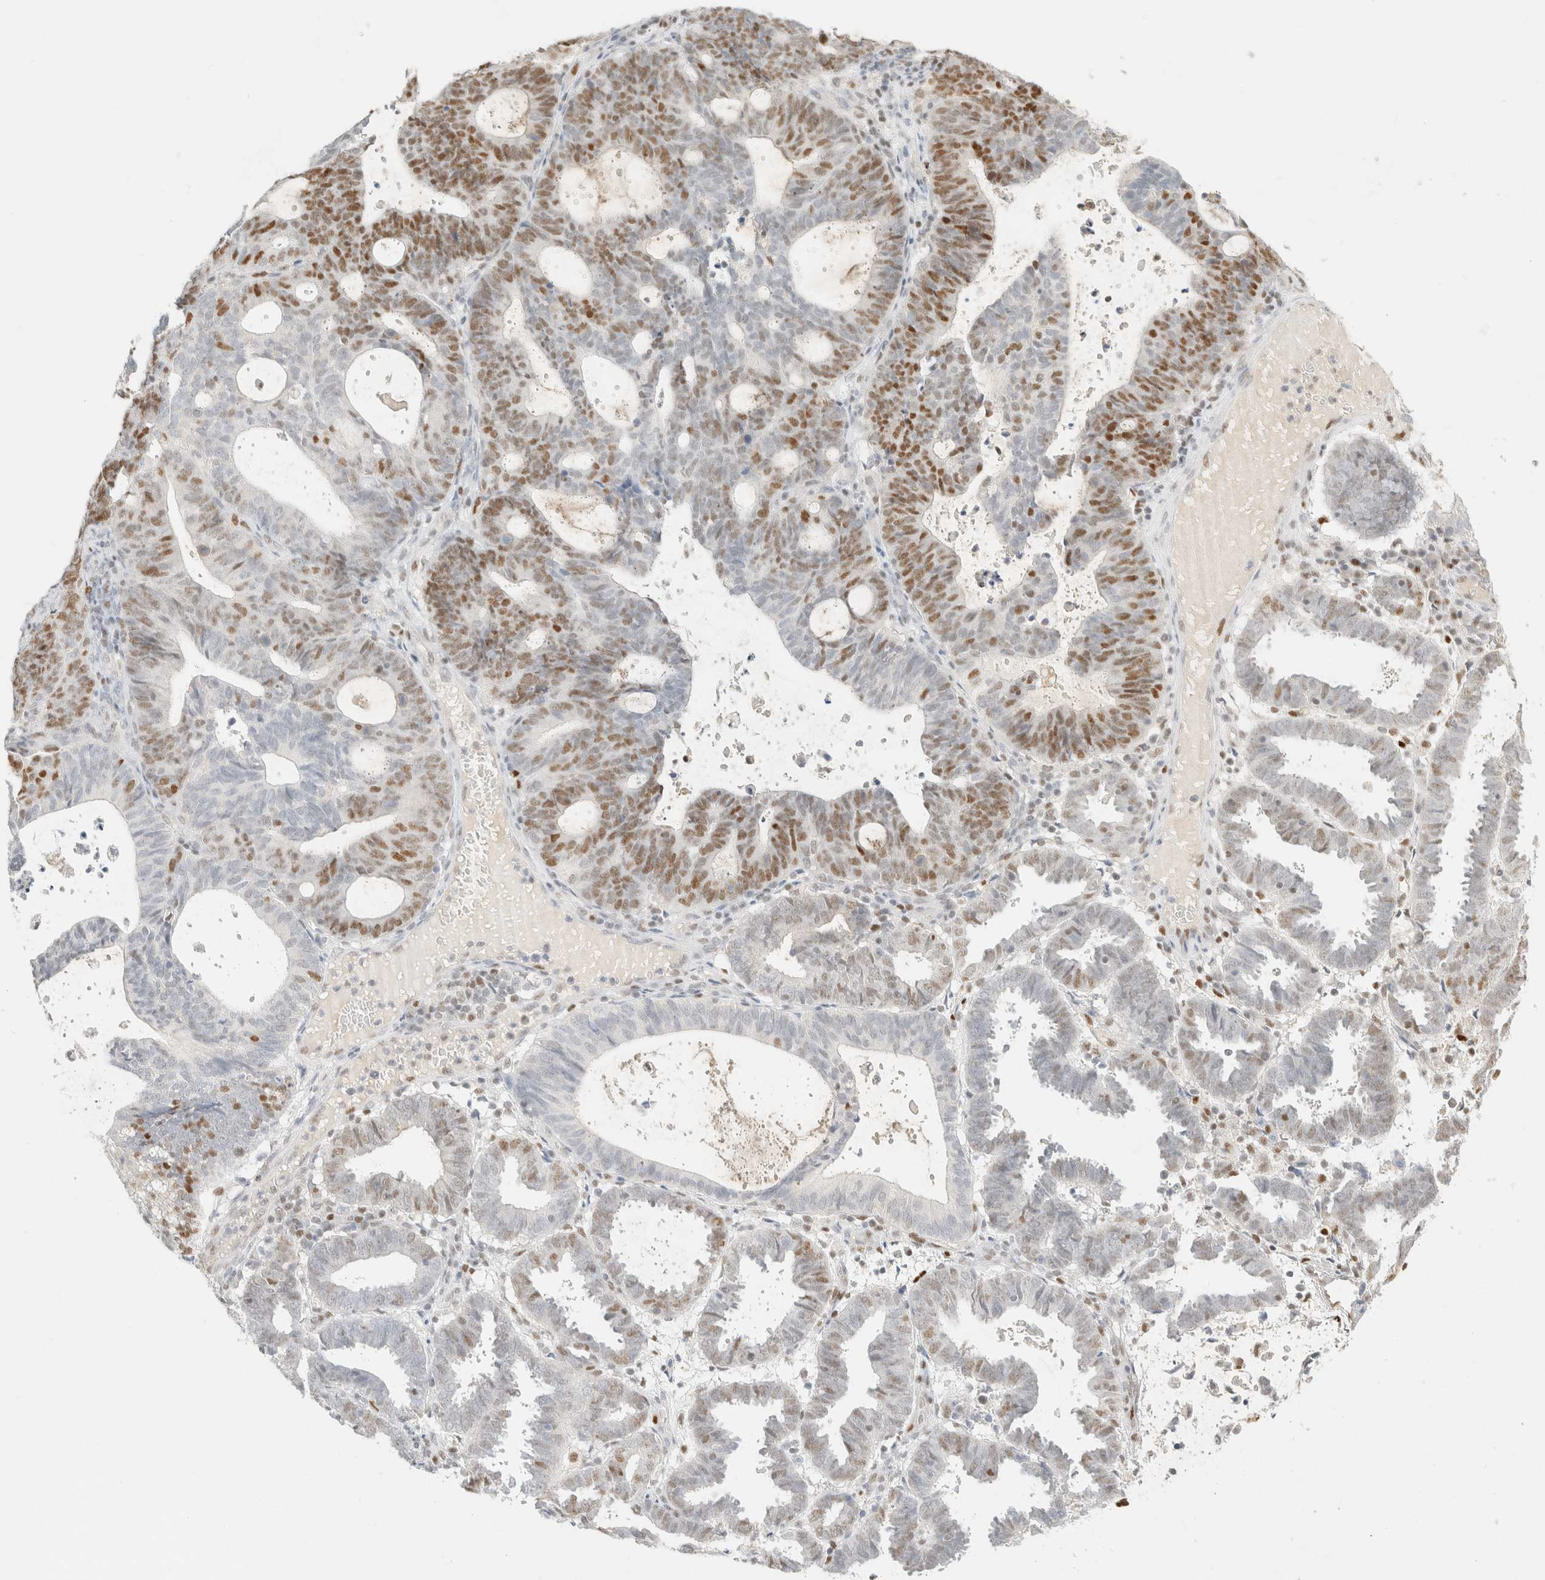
{"staining": {"intensity": "moderate", "quantity": "<25%", "location": "nuclear"}, "tissue": "endometrial cancer", "cell_type": "Tumor cells", "image_type": "cancer", "snomed": [{"axis": "morphology", "description": "Adenocarcinoma, NOS"}, {"axis": "topography", "description": "Uterus"}], "caption": "Approximately <25% of tumor cells in human endometrial cancer (adenocarcinoma) reveal moderate nuclear protein positivity as visualized by brown immunohistochemical staining.", "gene": "DDB2", "patient": {"sex": "female", "age": 83}}